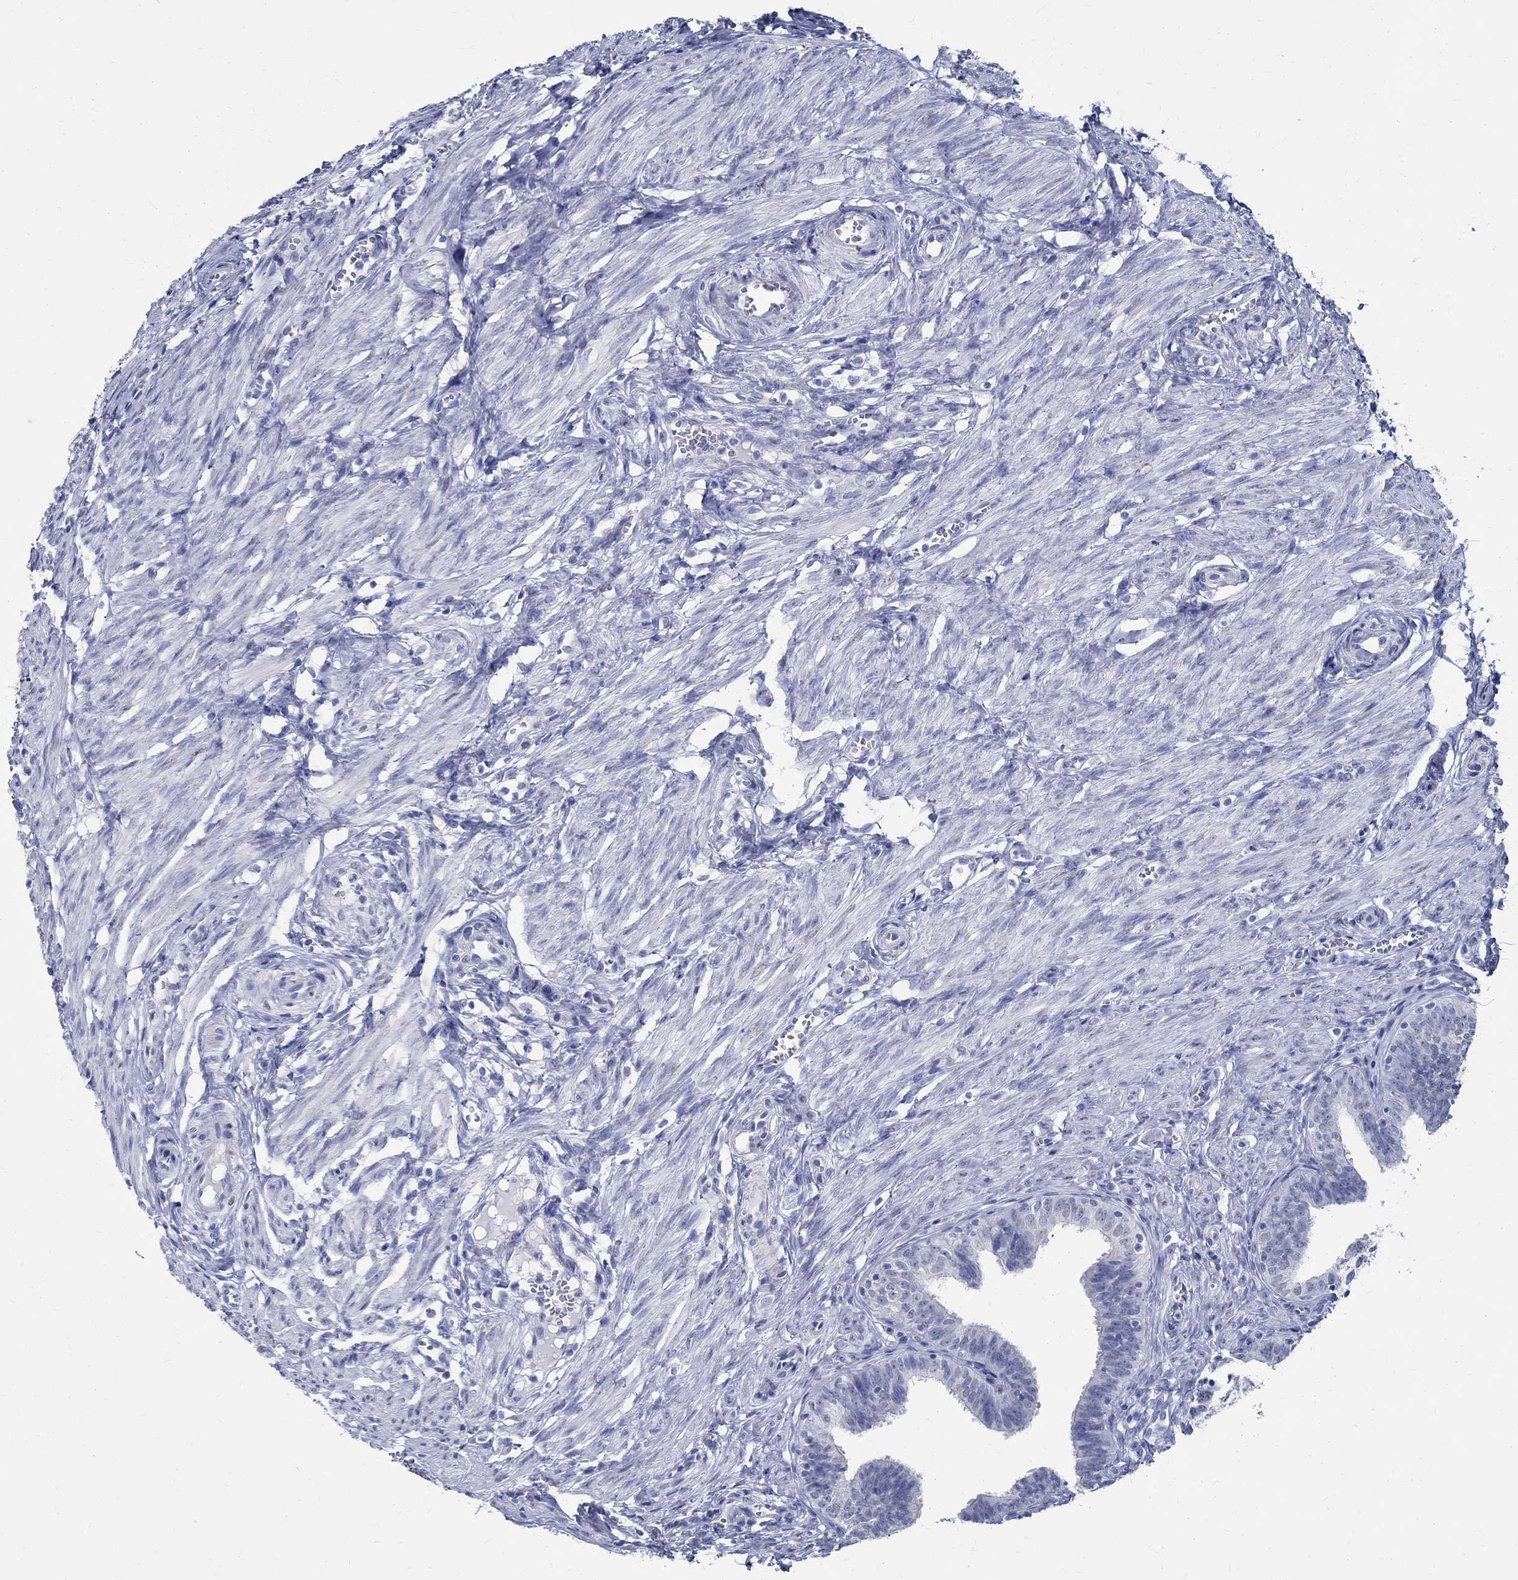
{"staining": {"intensity": "negative", "quantity": "none", "location": "none"}, "tissue": "fallopian tube", "cell_type": "Glandular cells", "image_type": "normal", "snomed": [{"axis": "morphology", "description": "Normal tissue, NOS"}, {"axis": "topography", "description": "Fallopian tube"}], "caption": "The micrograph demonstrates no significant staining in glandular cells of fallopian tube. (DAB (3,3'-diaminobenzidine) IHC visualized using brightfield microscopy, high magnification).", "gene": "TSPAN16", "patient": {"sex": "female", "age": 25}}